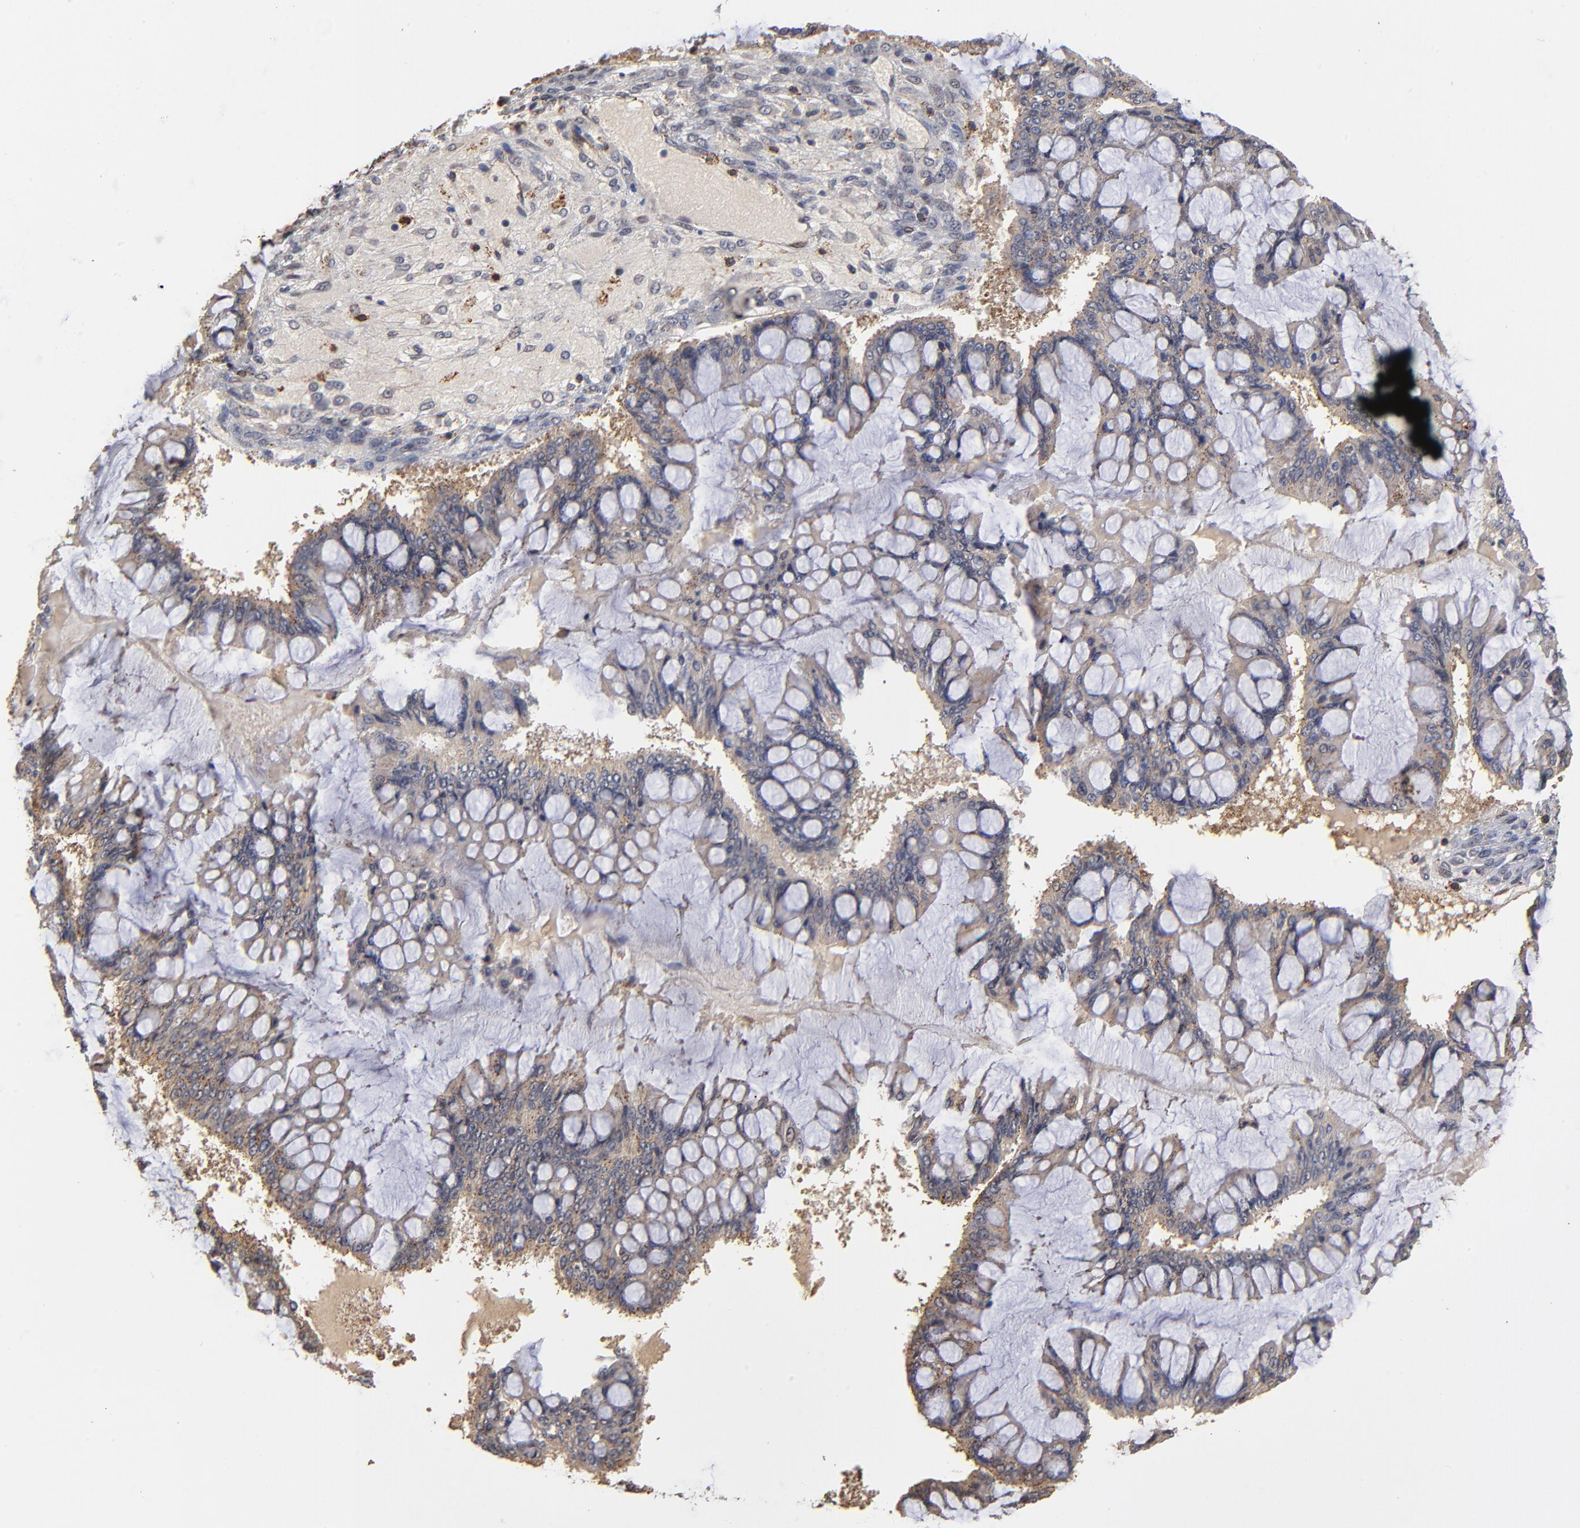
{"staining": {"intensity": "weak", "quantity": ">75%", "location": "cytoplasmic/membranous"}, "tissue": "ovarian cancer", "cell_type": "Tumor cells", "image_type": "cancer", "snomed": [{"axis": "morphology", "description": "Cystadenocarcinoma, mucinous, NOS"}, {"axis": "topography", "description": "Ovary"}], "caption": "Ovarian cancer stained for a protein reveals weak cytoplasmic/membranous positivity in tumor cells.", "gene": "ASB8", "patient": {"sex": "female", "age": 73}}